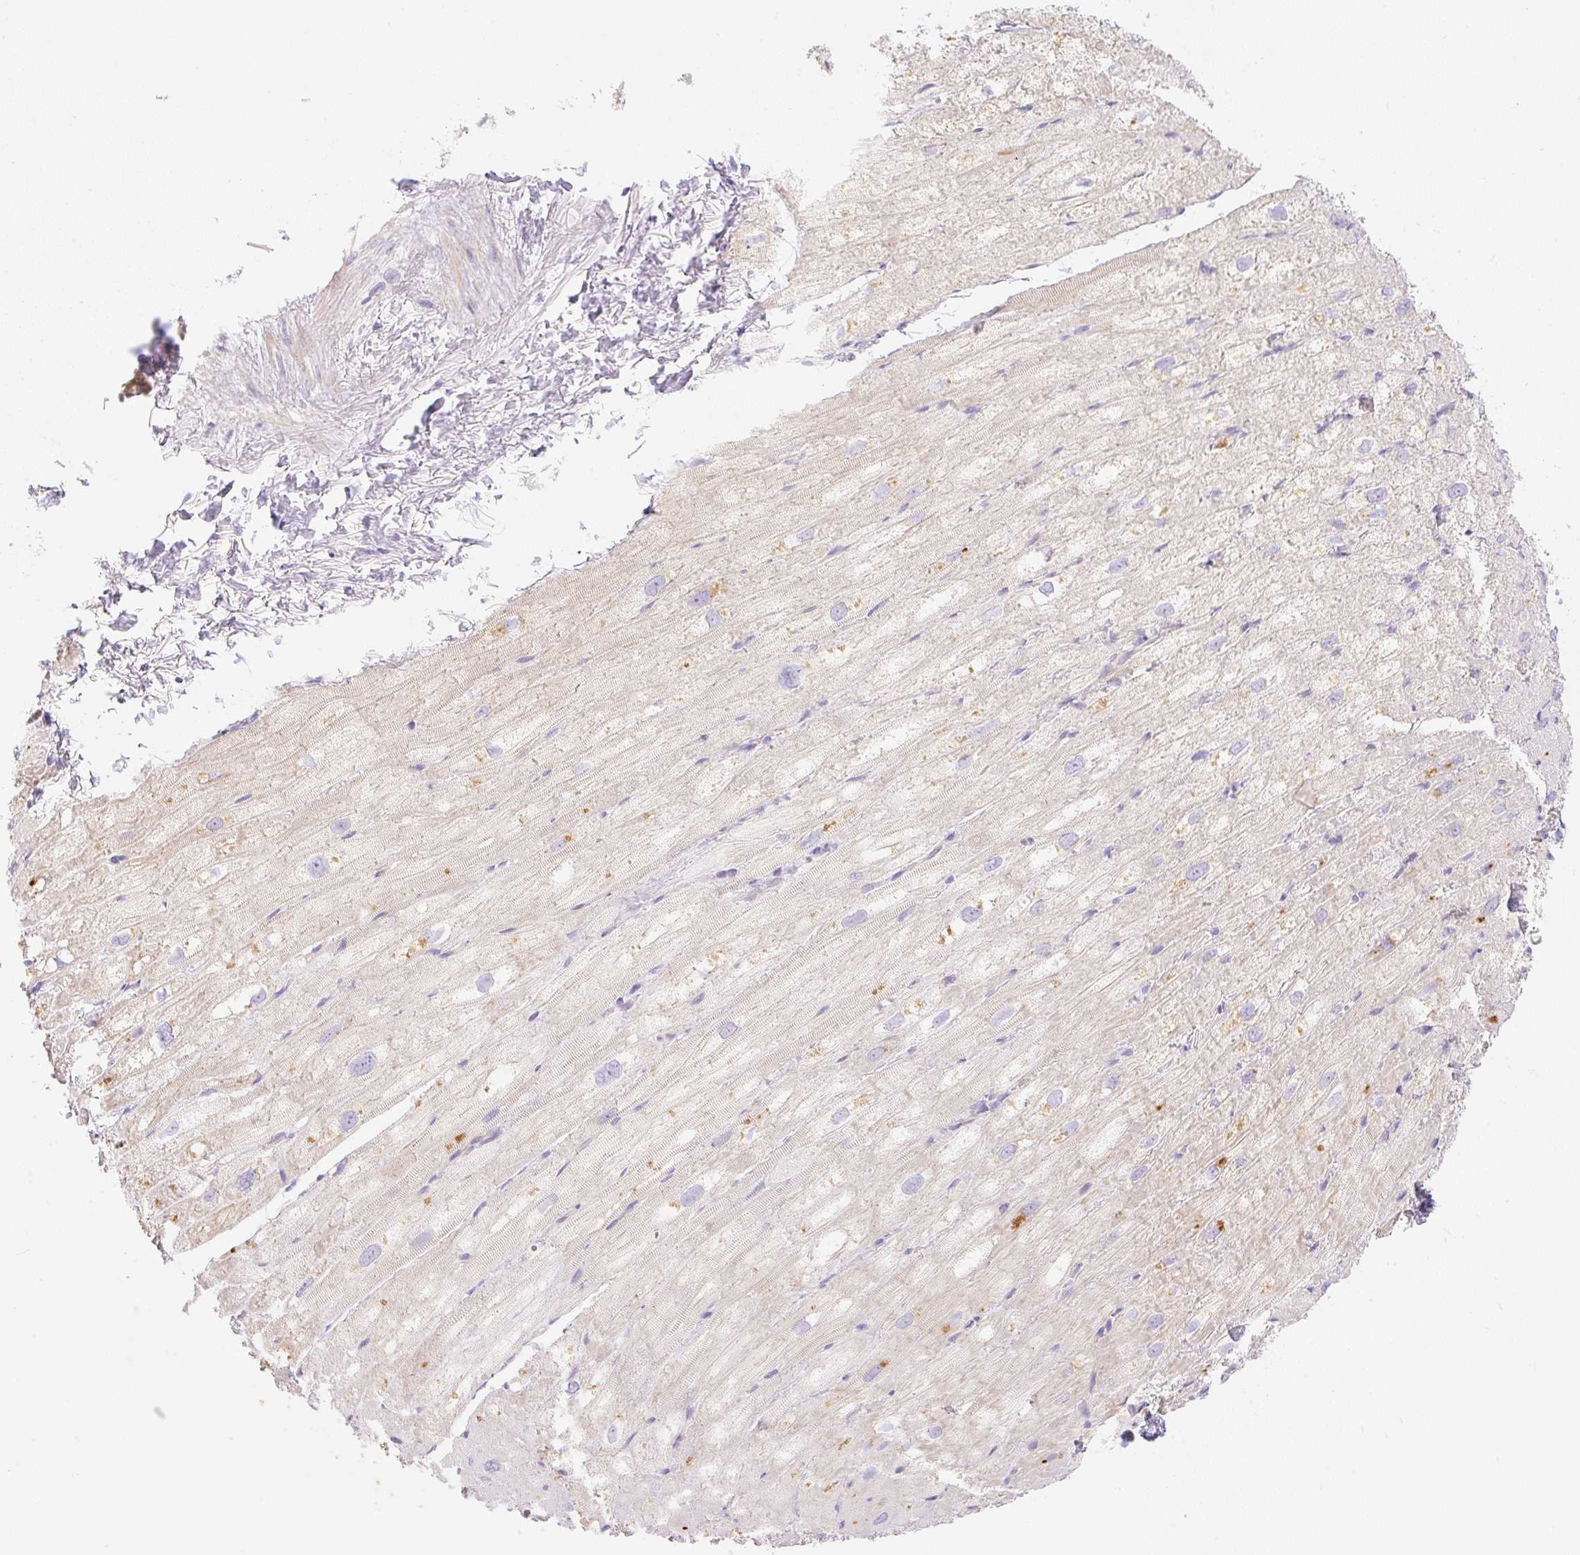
{"staining": {"intensity": "moderate", "quantity": "25%-75%", "location": "cytoplasmic/membranous"}, "tissue": "heart muscle", "cell_type": "Cardiomyocytes", "image_type": "normal", "snomed": [{"axis": "morphology", "description": "Normal tissue, NOS"}, {"axis": "topography", "description": "Heart"}], "caption": "This is a histology image of immunohistochemistry (IHC) staining of benign heart muscle, which shows moderate expression in the cytoplasmic/membranous of cardiomyocytes.", "gene": "MIA2", "patient": {"sex": "male", "age": 62}}